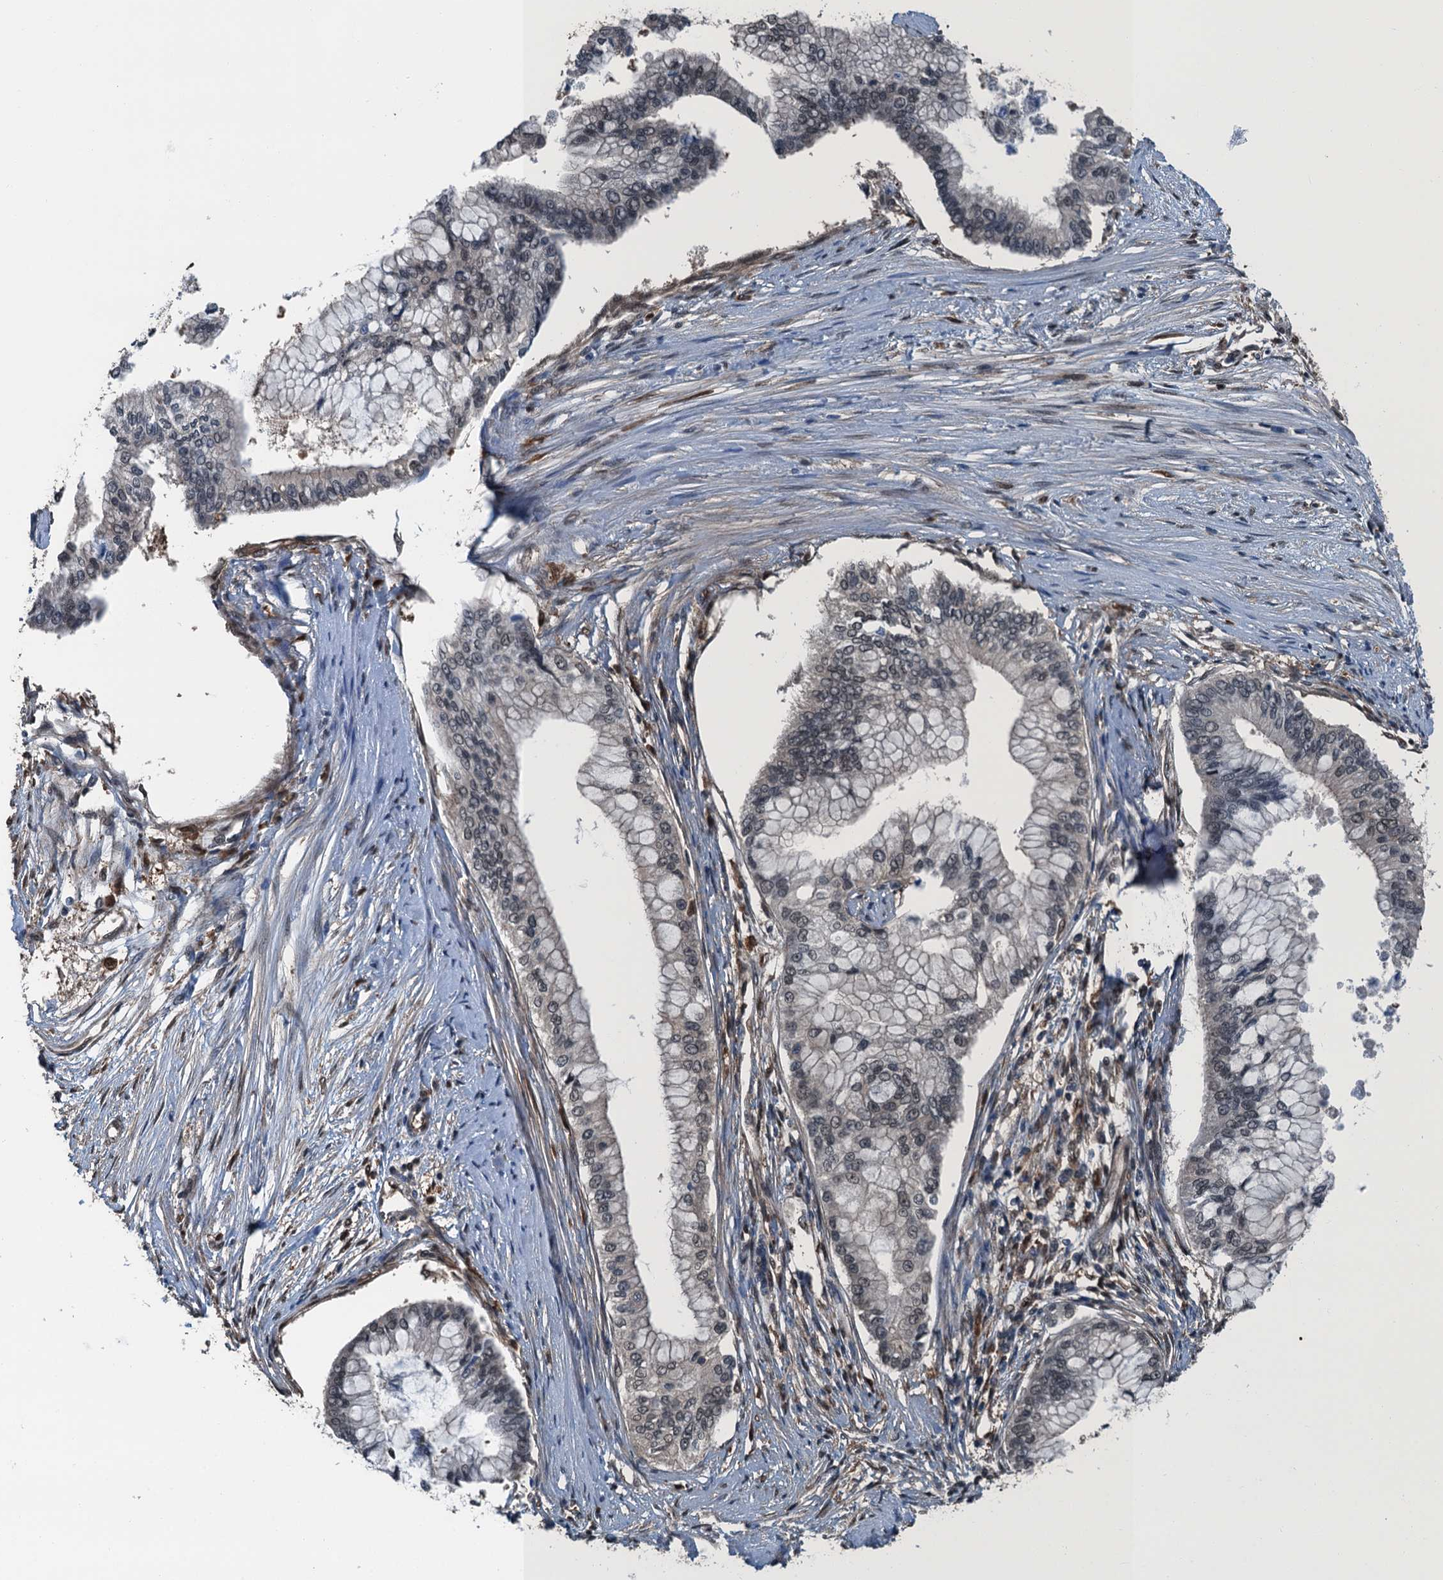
{"staining": {"intensity": "weak", "quantity": "<25%", "location": "nuclear"}, "tissue": "pancreatic cancer", "cell_type": "Tumor cells", "image_type": "cancer", "snomed": [{"axis": "morphology", "description": "Adenocarcinoma, NOS"}, {"axis": "topography", "description": "Pancreas"}], "caption": "An immunohistochemistry (IHC) photomicrograph of pancreatic adenocarcinoma is shown. There is no staining in tumor cells of pancreatic adenocarcinoma. (Immunohistochemistry (ihc), brightfield microscopy, high magnification).", "gene": "RNH1", "patient": {"sex": "male", "age": 46}}